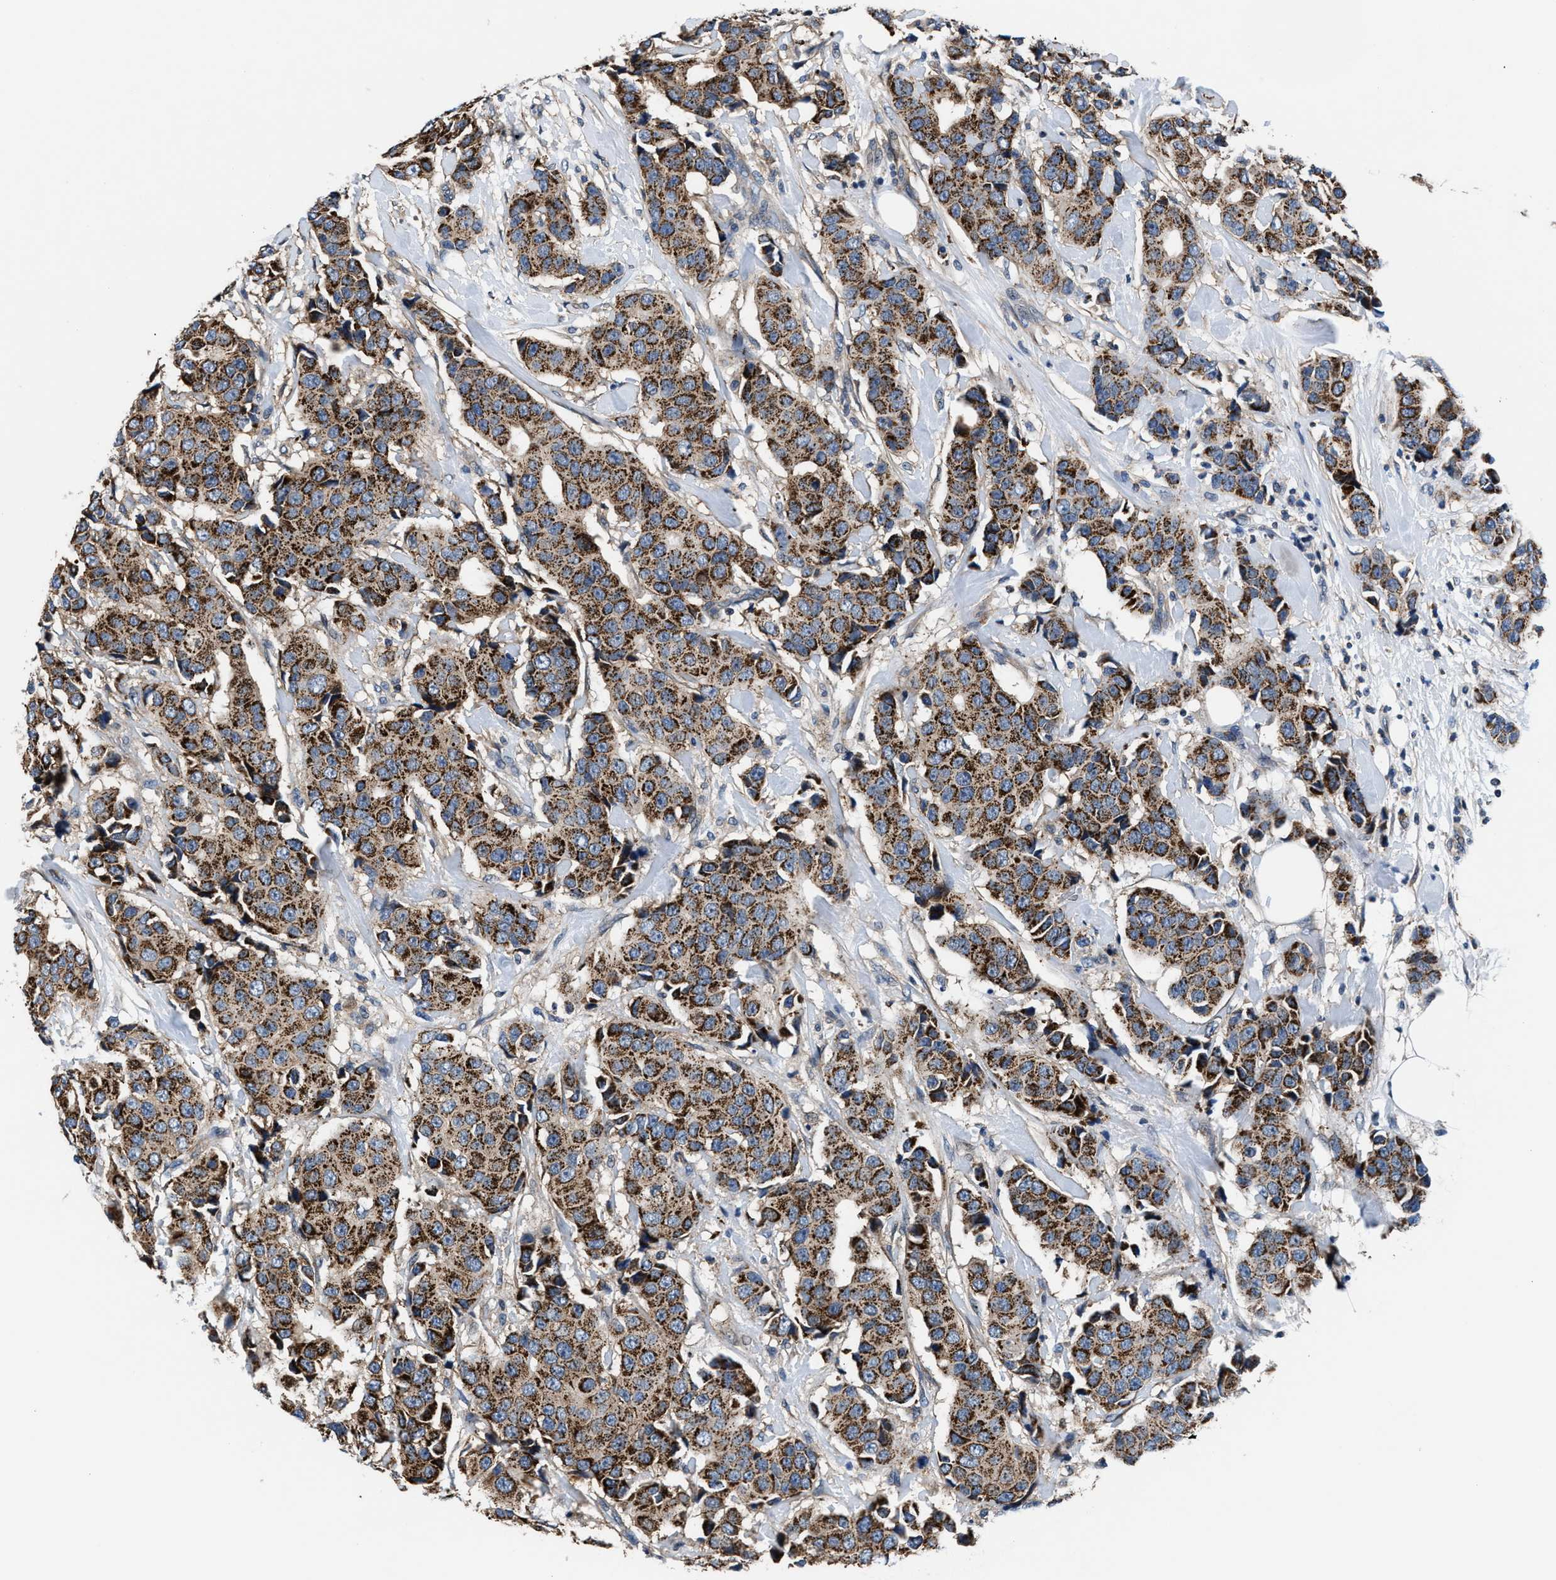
{"staining": {"intensity": "strong", "quantity": ">75%", "location": "cytoplasmic/membranous"}, "tissue": "breast cancer", "cell_type": "Tumor cells", "image_type": "cancer", "snomed": [{"axis": "morphology", "description": "Normal tissue, NOS"}, {"axis": "morphology", "description": "Duct carcinoma"}, {"axis": "topography", "description": "Breast"}], "caption": "Protein expression analysis of infiltrating ductal carcinoma (breast) reveals strong cytoplasmic/membranous positivity in about >75% of tumor cells.", "gene": "NKTR", "patient": {"sex": "female", "age": 39}}